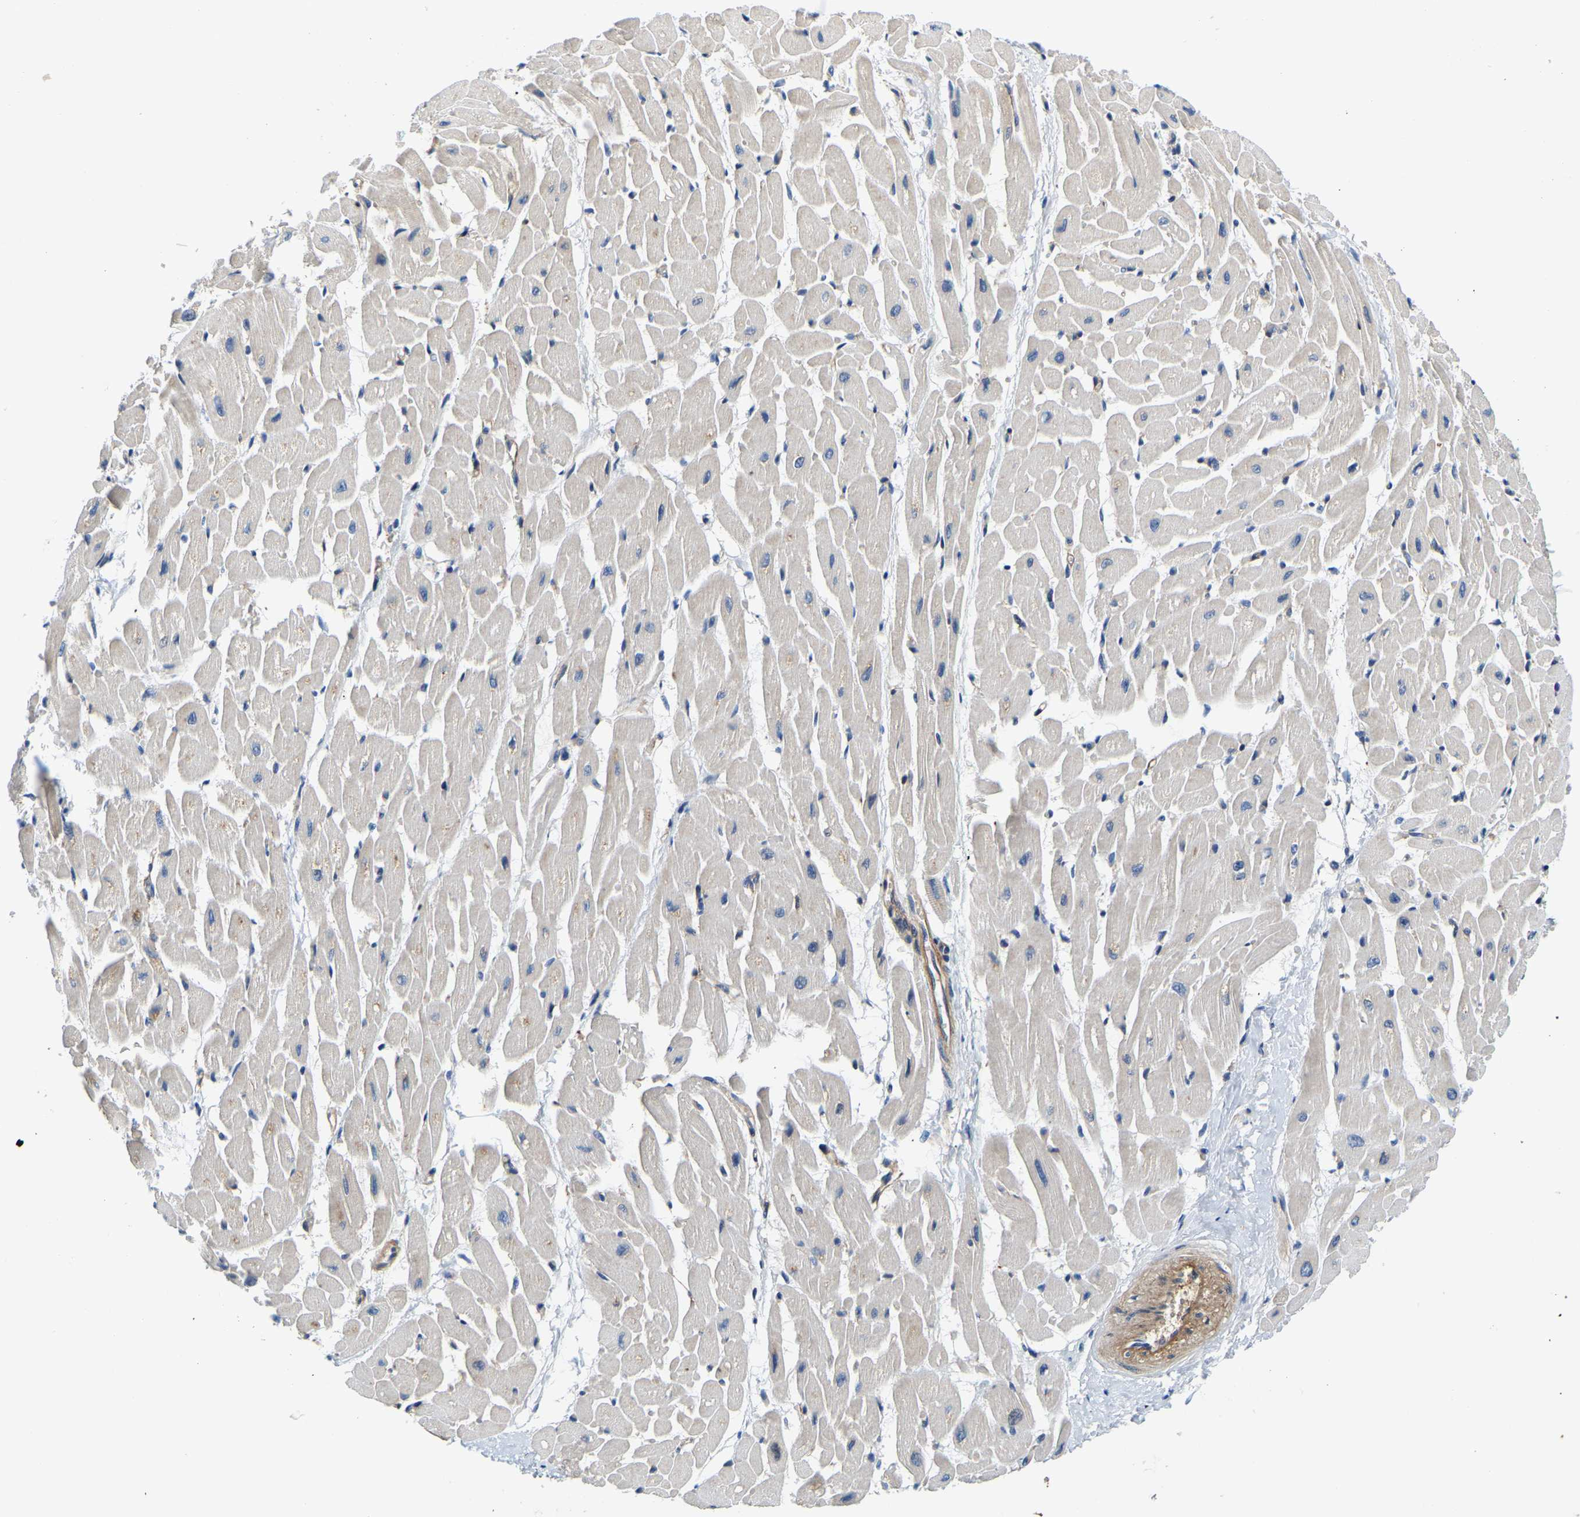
{"staining": {"intensity": "weak", "quantity": "25%-75%", "location": "cytoplasmic/membranous"}, "tissue": "heart muscle", "cell_type": "Cardiomyocytes", "image_type": "normal", "snomed": [{"axis": "morphology", "description": "Normal tissue, NOS"}, {"axis": "topography", "description": "Heart"}], "caption": "Immunohistochemistry micrograph of unremarkable heart muscle stained for a protein (brown), which exhibits low levels of weak cytoplasmic/membranous expression in approximately 25%-75% of cardiomyocytes.", "gene": "LIAS", "patient": {"sex": "male", "age": 45}}